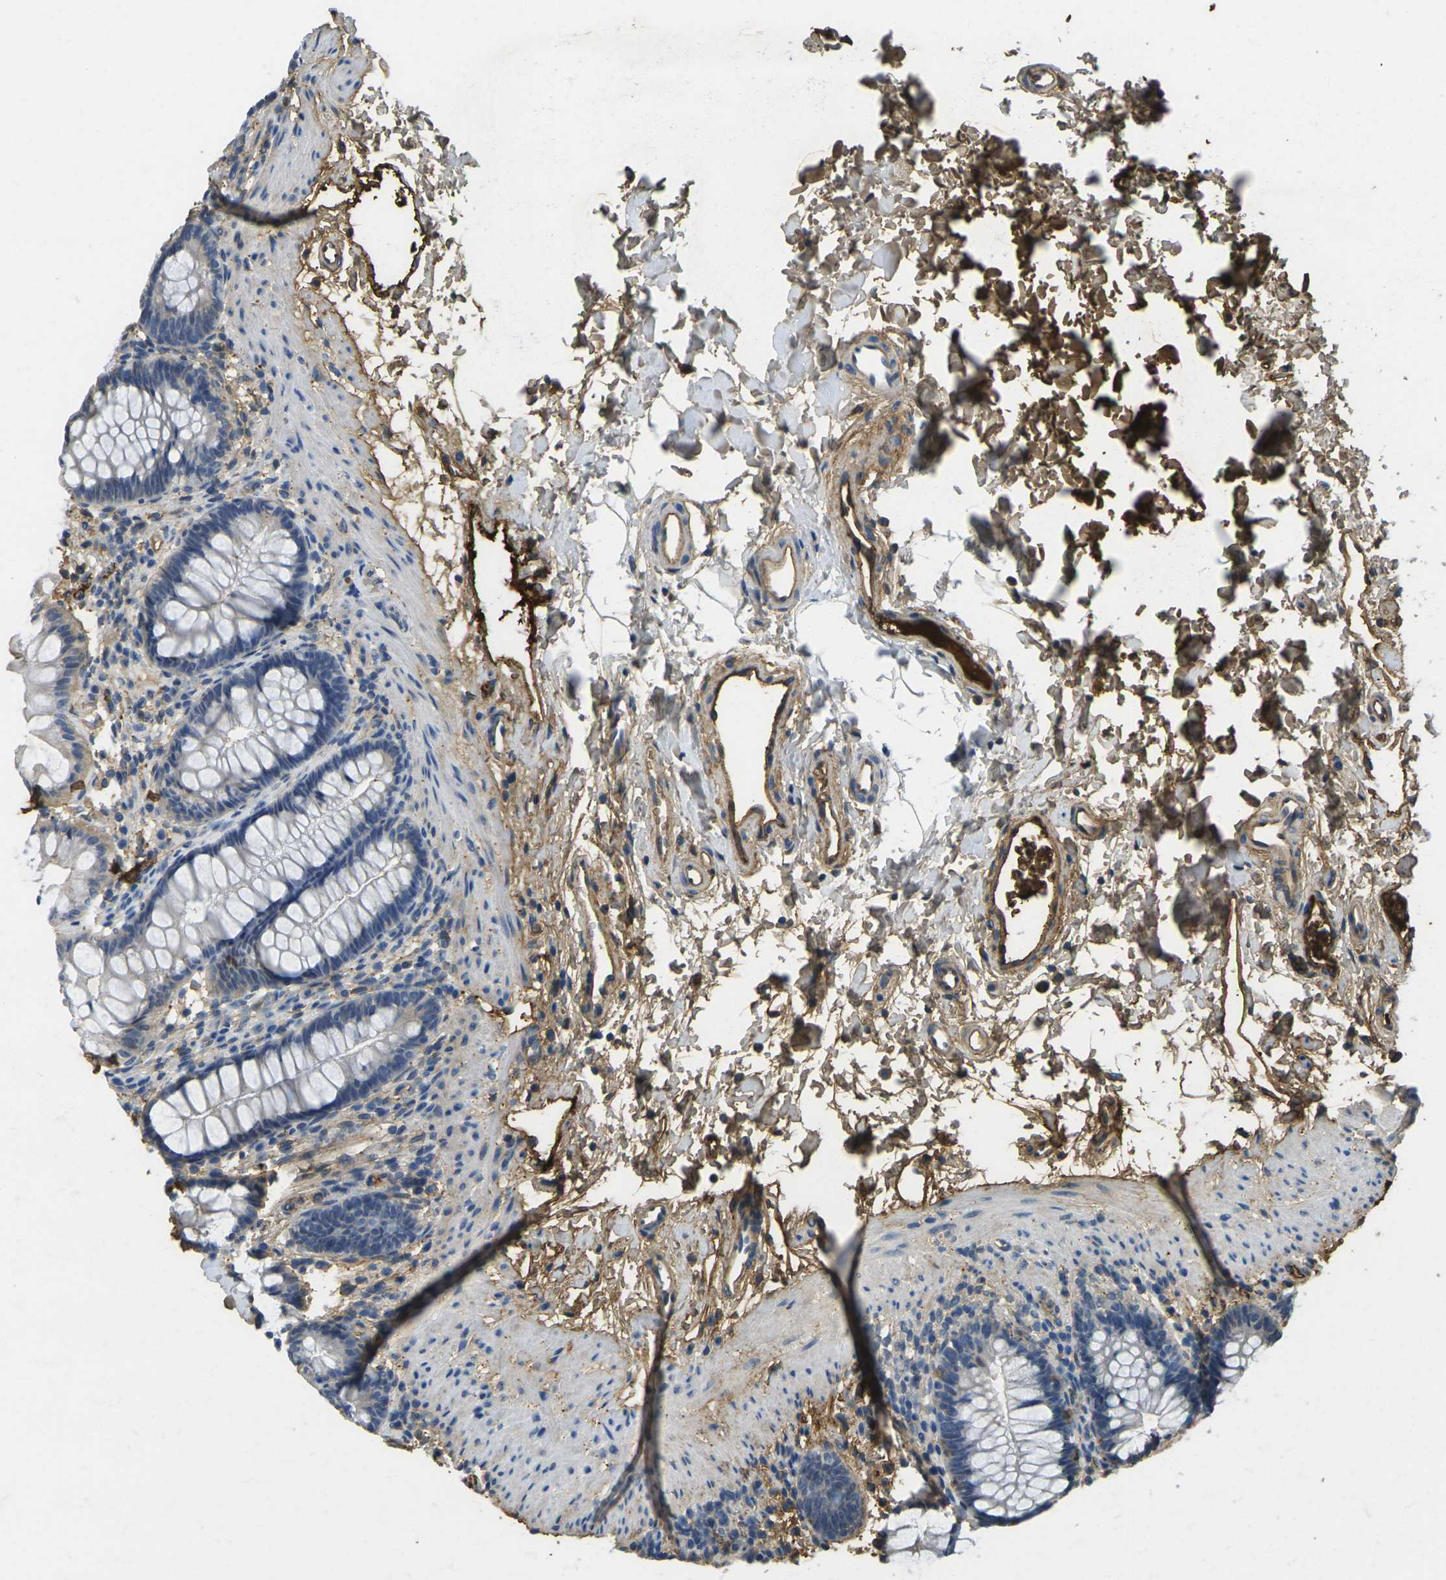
{"staining": {"intensity": "moderate", "quantity": "25%-75%", "location": "cytoplasmic/membranous"}, "tissue": "rectum", "cell_type": "Glandular cells", "image_type": "normal", "snomed": [{"axis": "morphology", "description": "Normal tissue, NOS"}, {"axis": "topography", "description": "Rectum"}], "caption": "Moderate cytoplasmic/membranous expression is present in approximately 25%-75% of glandular cells in benign rectum. (DAB = brown stain, brightfield microscopy at high magnification).", "gene": "PLCD1", "patient": {"sex": "female", "age": 24}}